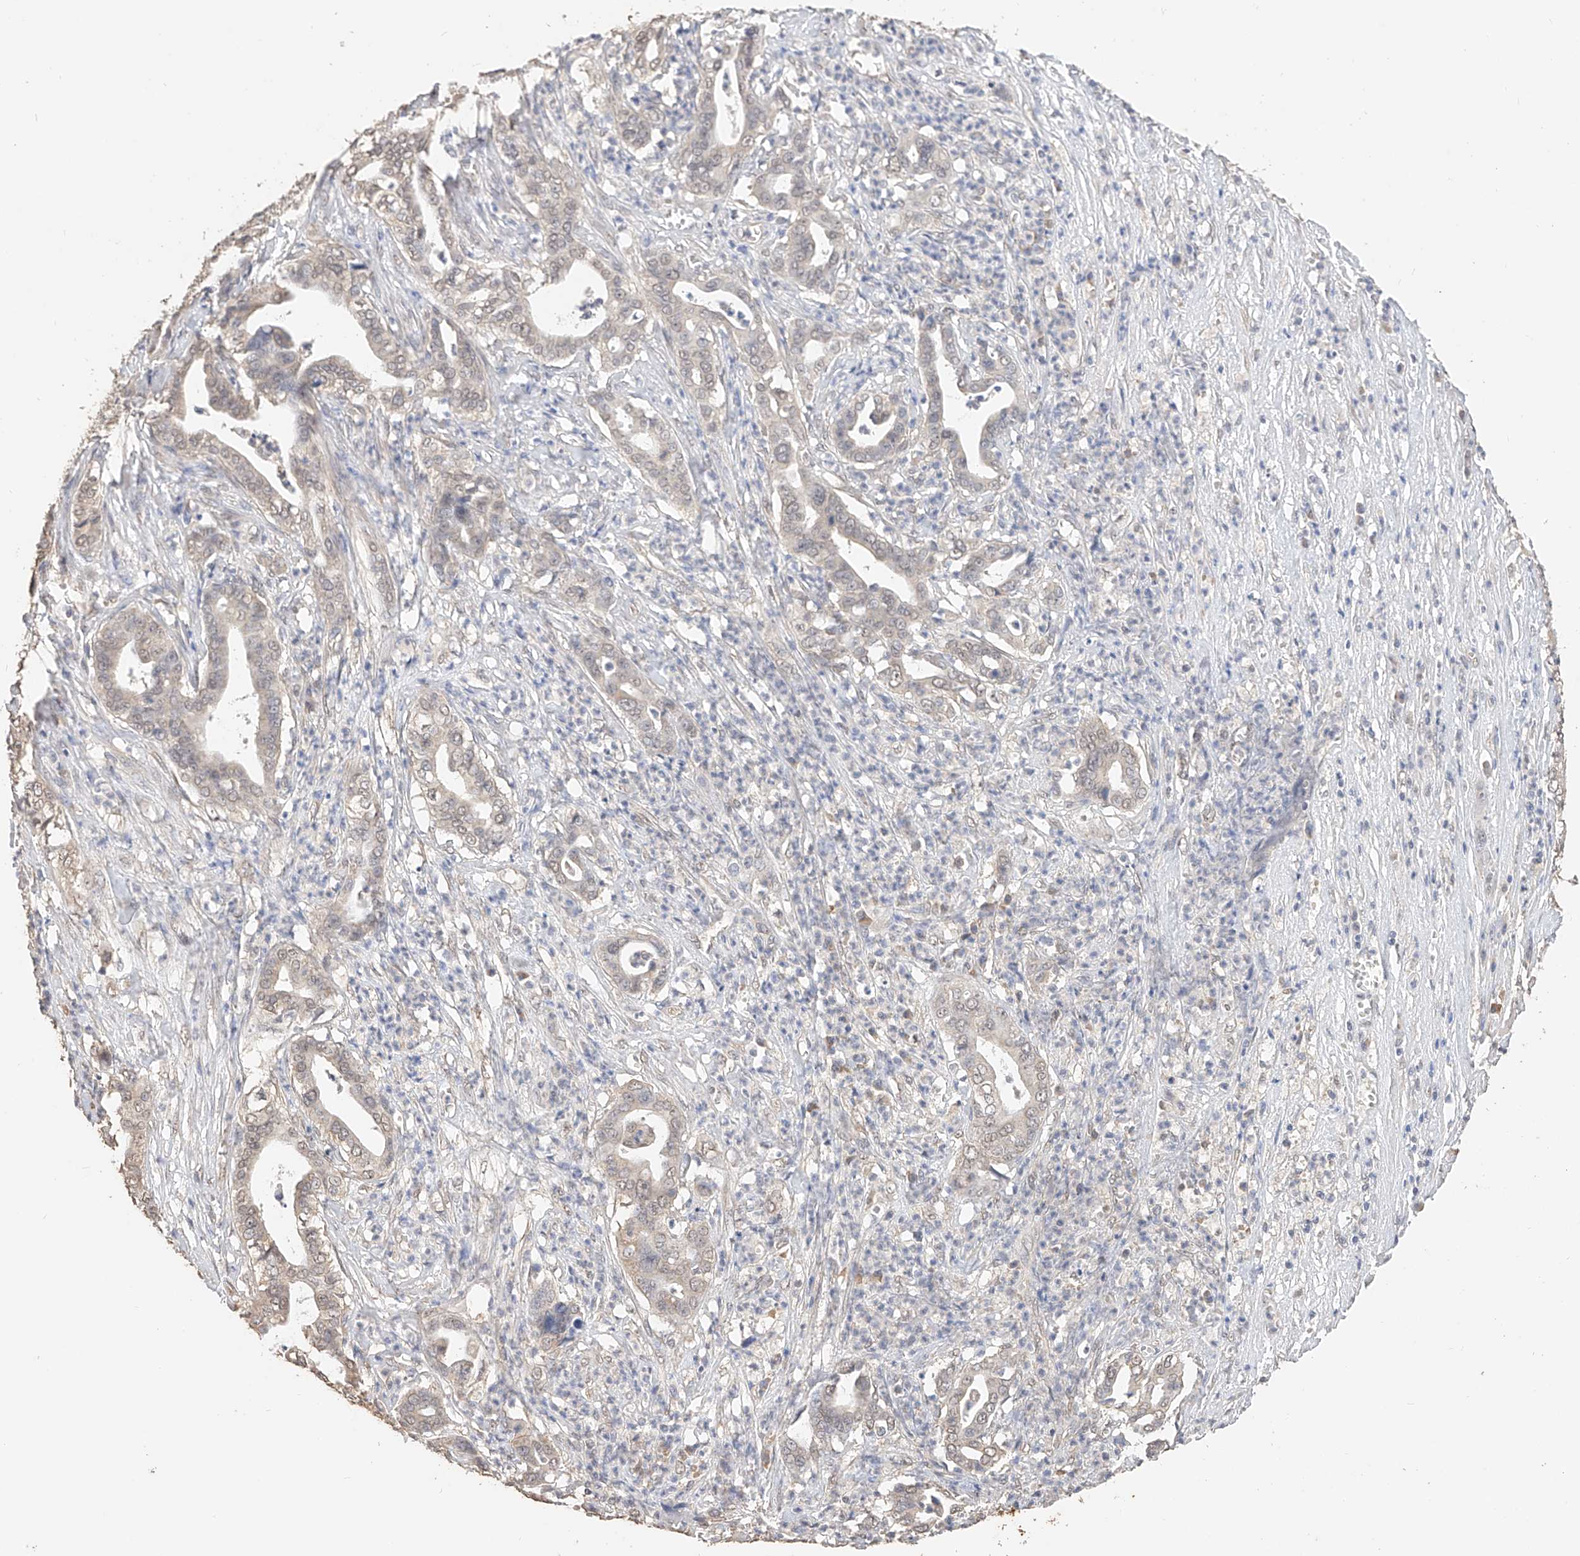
{"staining": {"intensity": "weak", "quantity": "<25%", "location": "cytoplasmic/membranous,nuclear"}, "tissue": "liver cancer", "cell_type": "Tumor cells", "image_type": "cancer", "snomed": [{"axis": "morphology", "description": "Cholangiocarcinoma"}, {"axis": "topography", "description": "Liver"}], "caption": "Immunohistochemical staining of liver cancer exhibits no significant expression in tumor cells.", "gene": "IL22RA2", "patient": {"sex": "female", "age": 61}}